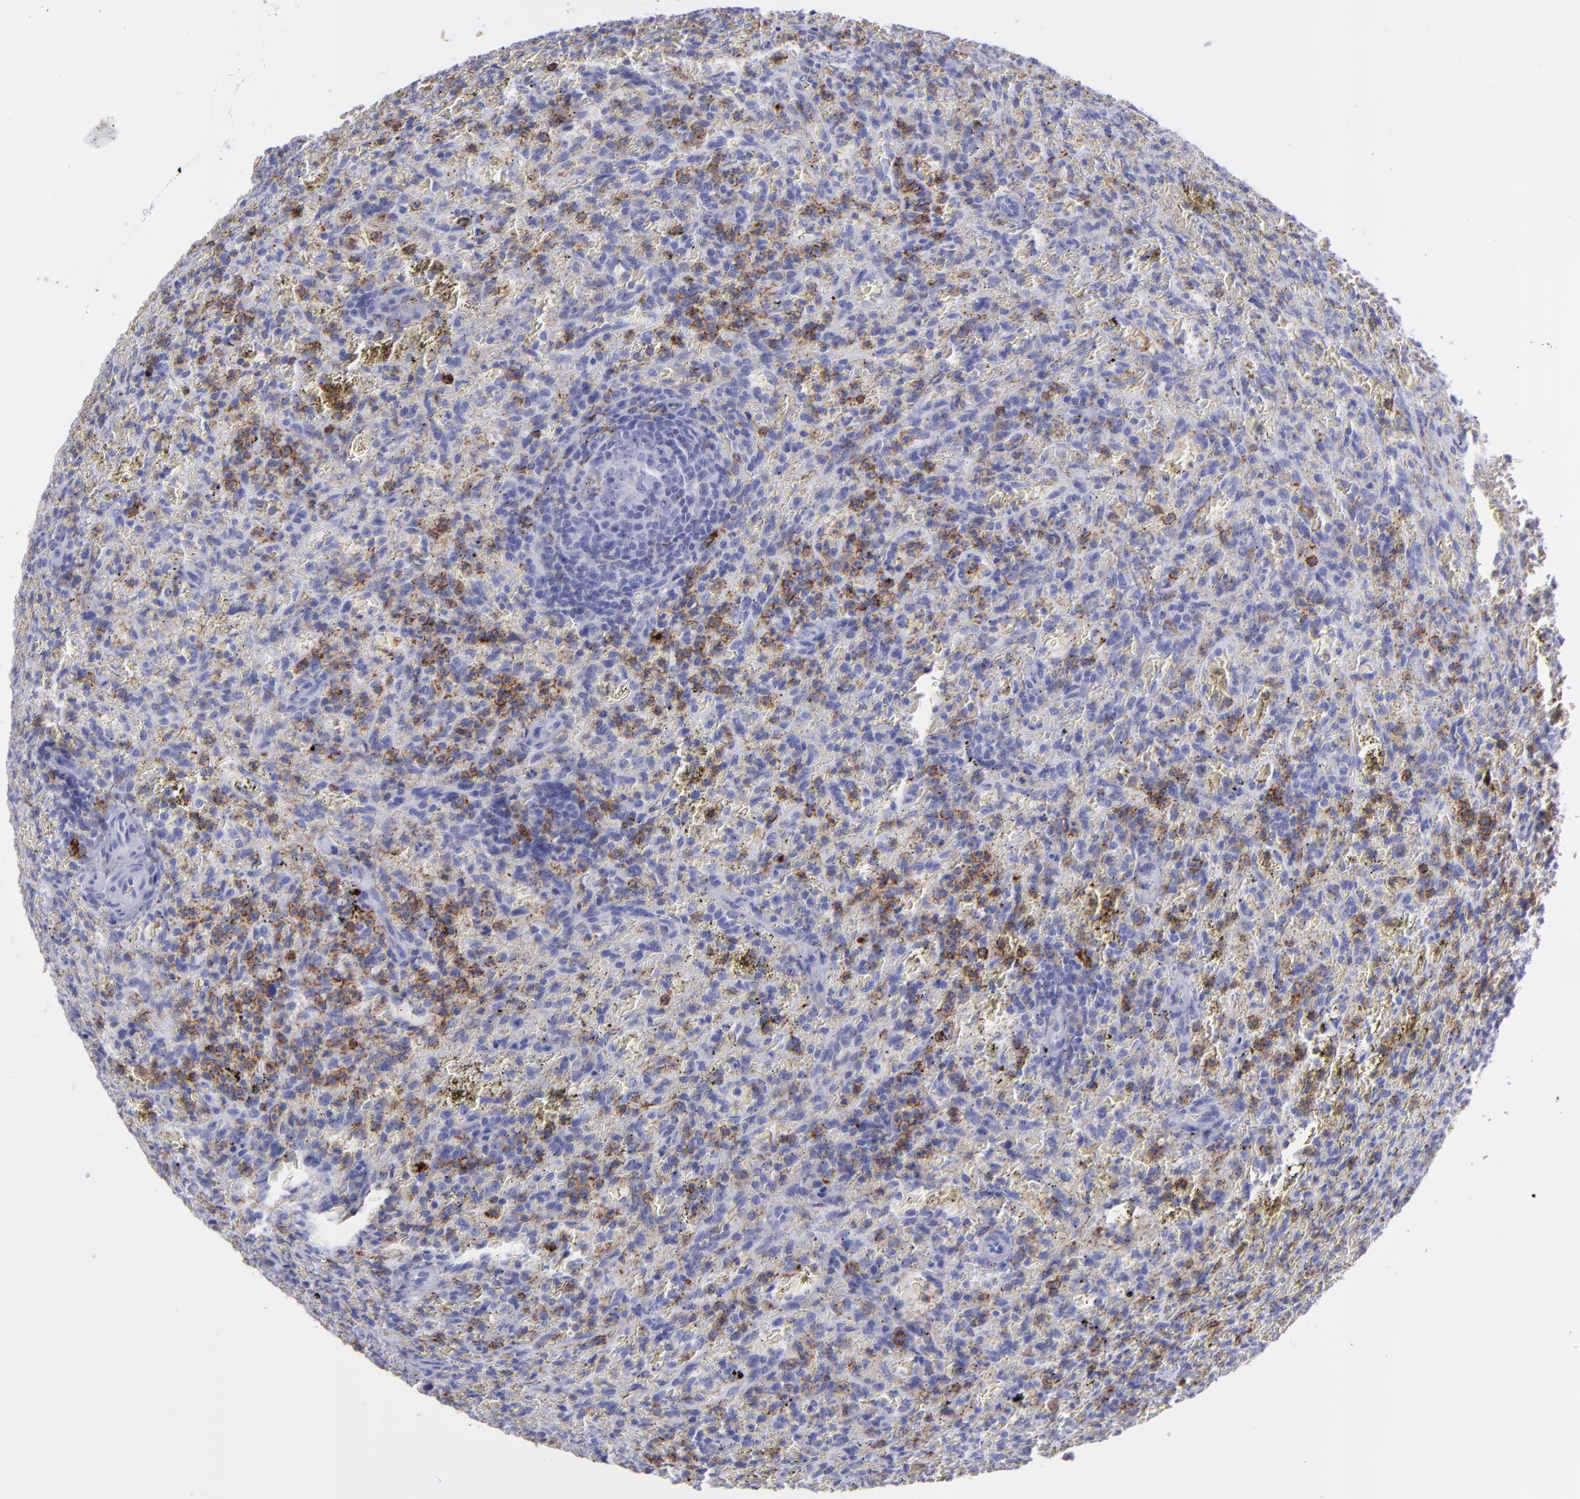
{"staining": {"intensity": "moderate", "quantity": "25%-75%", "location": "cytoplasmic/membranous"}, "tissue": "lymphoma", "cell_type": "Tumor cells", "image_type": "cancer", "snomed": [{"axis": "morphology", "description": "Malignant lymphoma, non-Hodgkin's type, Low grade"}, {"axis": "topography", "description": "Spleen"}], "caption": "Immunohistochemistry (IHC) histopathology image of human low-grade malignant lymphoma, non-Hodgkin's type stained for a protein (brown), which displays medium levels of moderate cytoplasmic/membranous staining in approximately 25%-75% of tumor cells.", "gene": "SELPLG", "patient": {"sex": "female", "age": 64}}